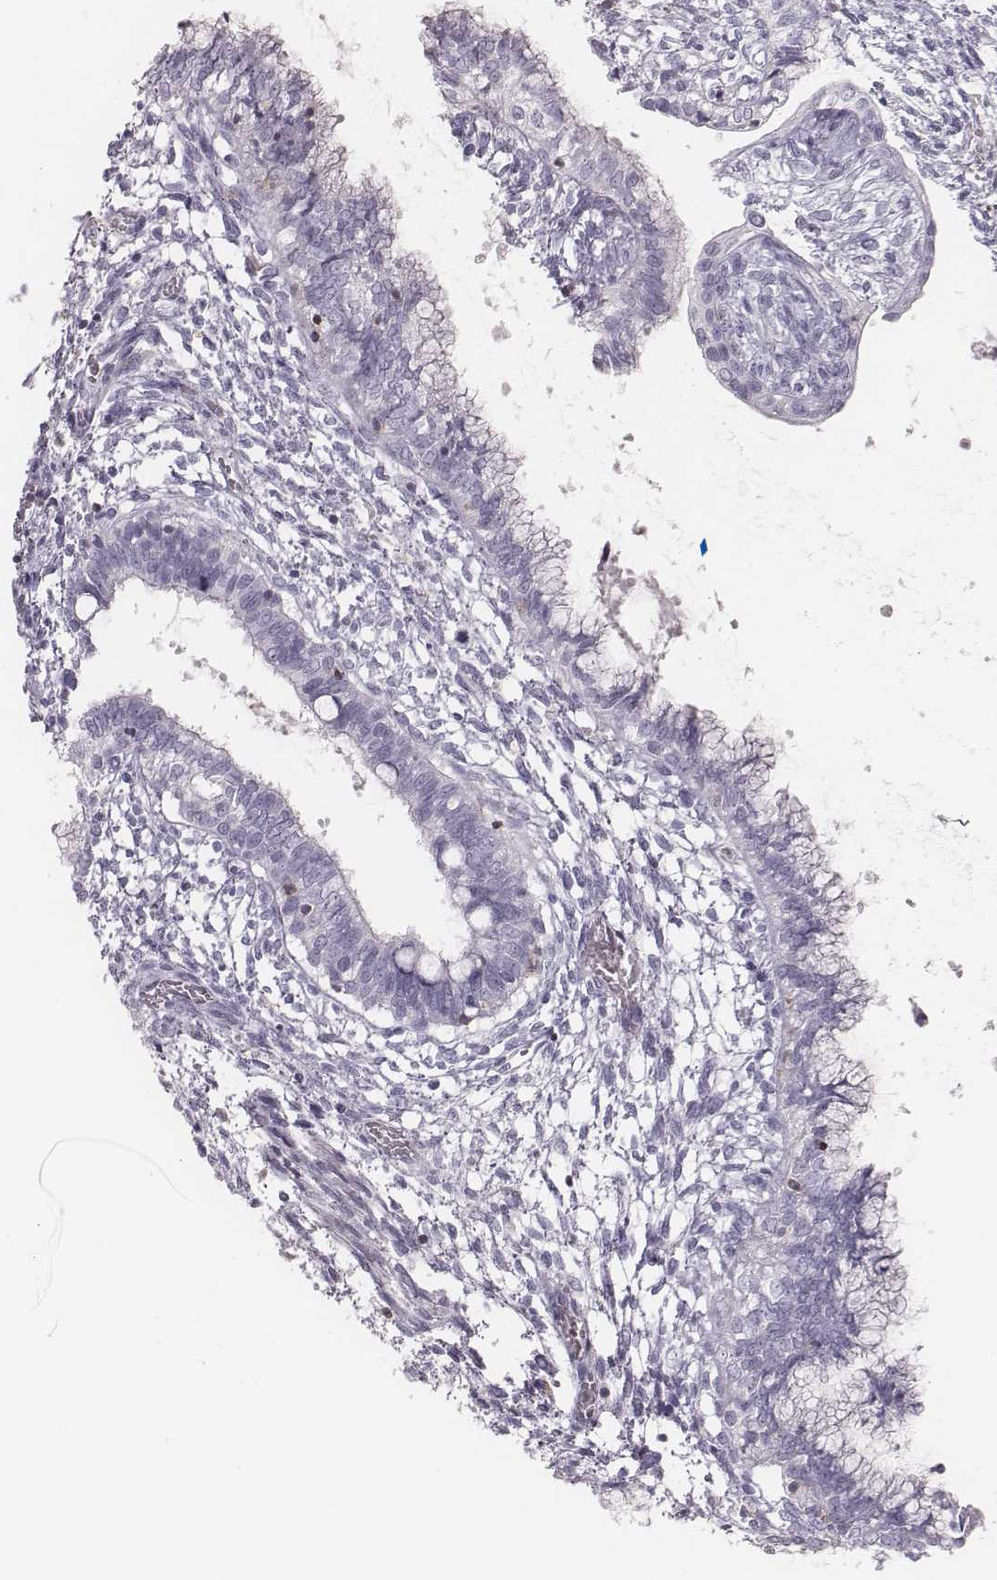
{"staining": {"intensity": "negative", "quantity": "none", "location": "none"}, "tissue": "testis cancer", "cell_type": "Tumor cells", "image_type": "cancer", "snomed": [{"axis": "morphology", "description": "Carcinoma, Embryonal, NOS"}, {"axis": "topography", "description": "Testis"}], "caption": "A micrograph of embryonal carcinoma (testis) stained for a protein demonstrates no brown staining in tumor cells.", "gene": "ZNF365", "patient": {"sex": "male", "age": 37}}